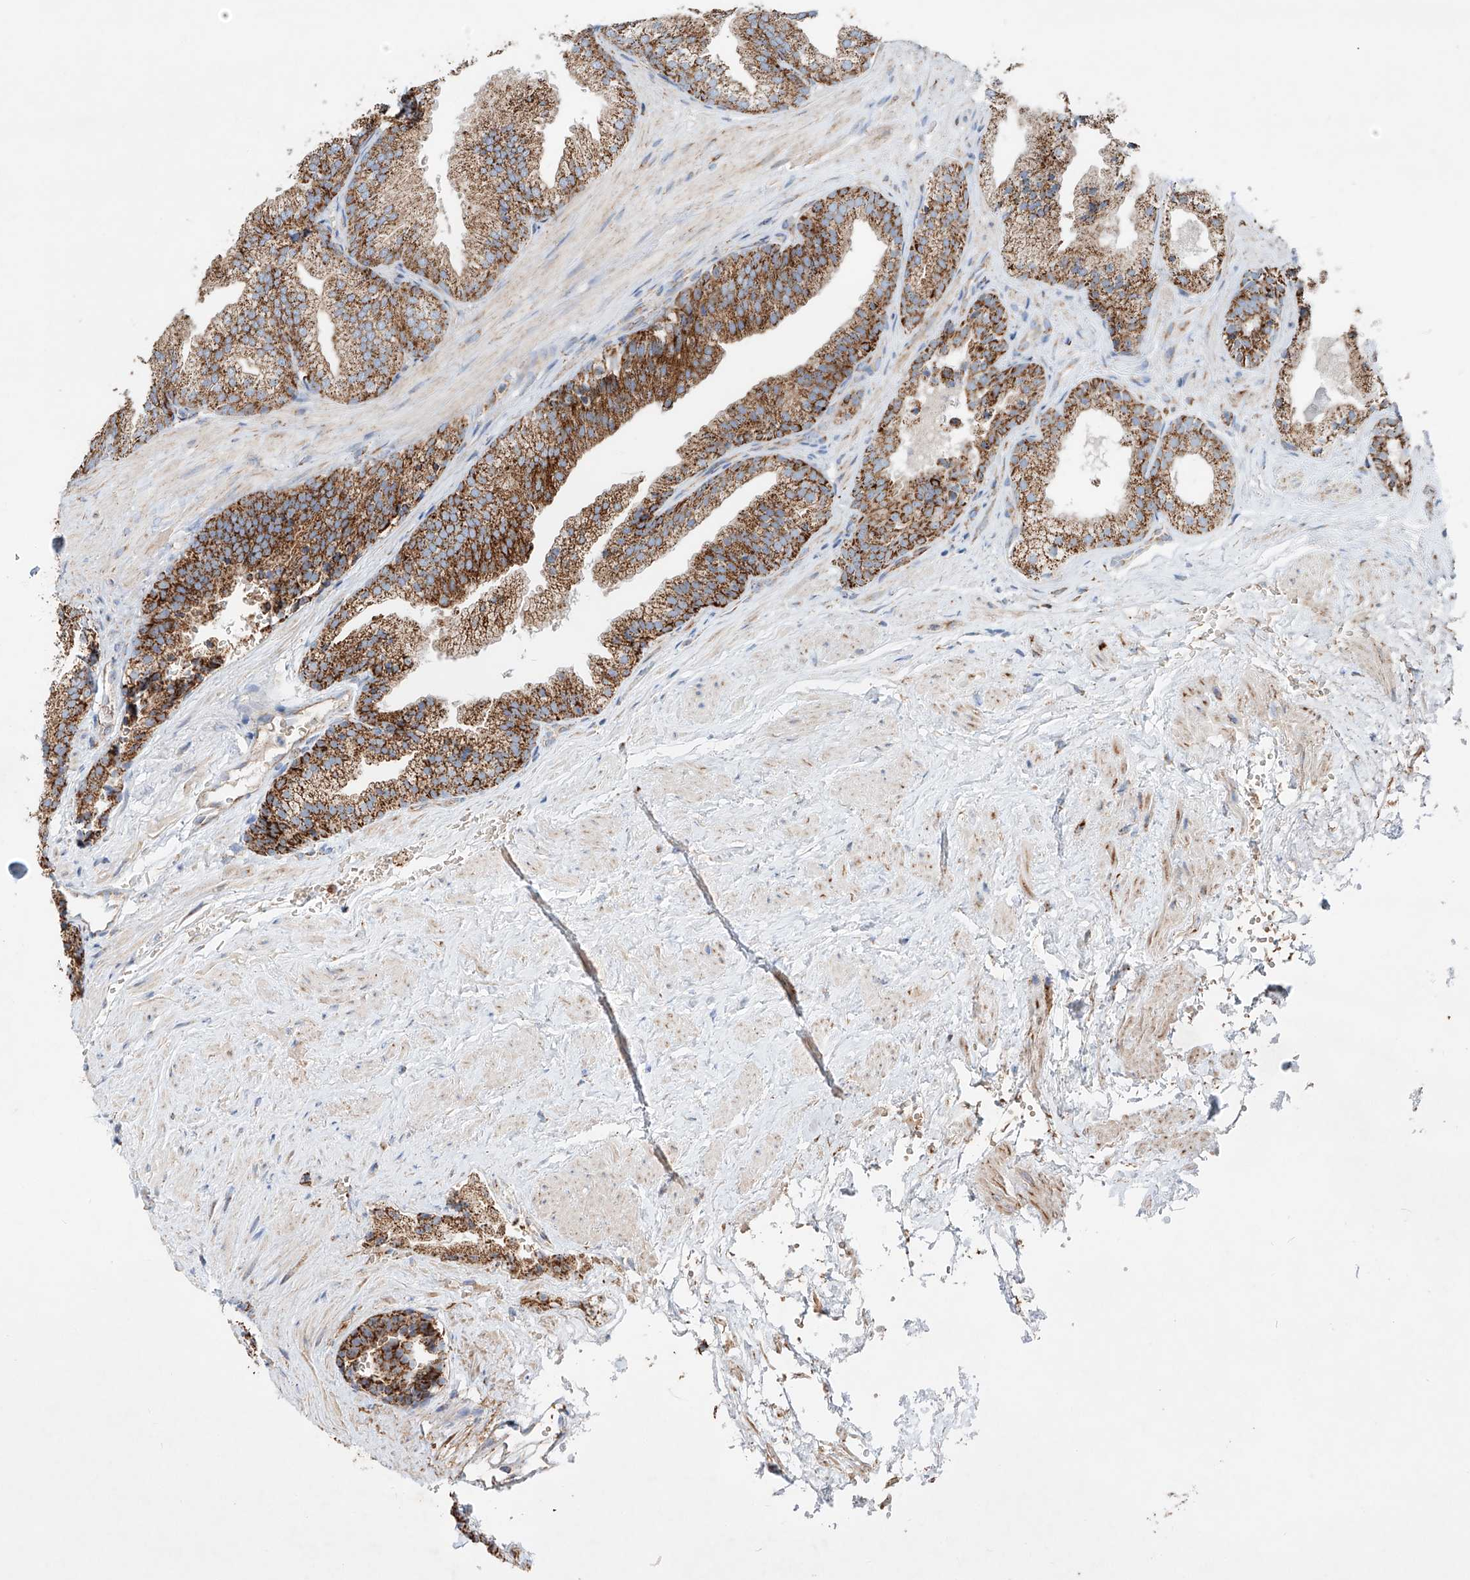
{"staining": {"intensity": "strong", "quantity": ">75%", "location": "cytoplasmic/membranous"}, "tissue": "prostate", "cell_type": "Glandular cells", "image_type": "normal", "snomed": [{"axis": "morphology", "description": "Normal tissue, NOS"}, {"axis": "topography", "description": "Prostate"}], "caption": "A high amount of strong cytoplasmic/membranous staining is seen in approximately >75% of glandular cells in unremarkable prostate. Using DAB (brown) and hematoxylin (blue) stains, captured at high magnification using brightfield microscopy.", "gene": "CARD10", "patient": {"sex": "male", "age": 76}}